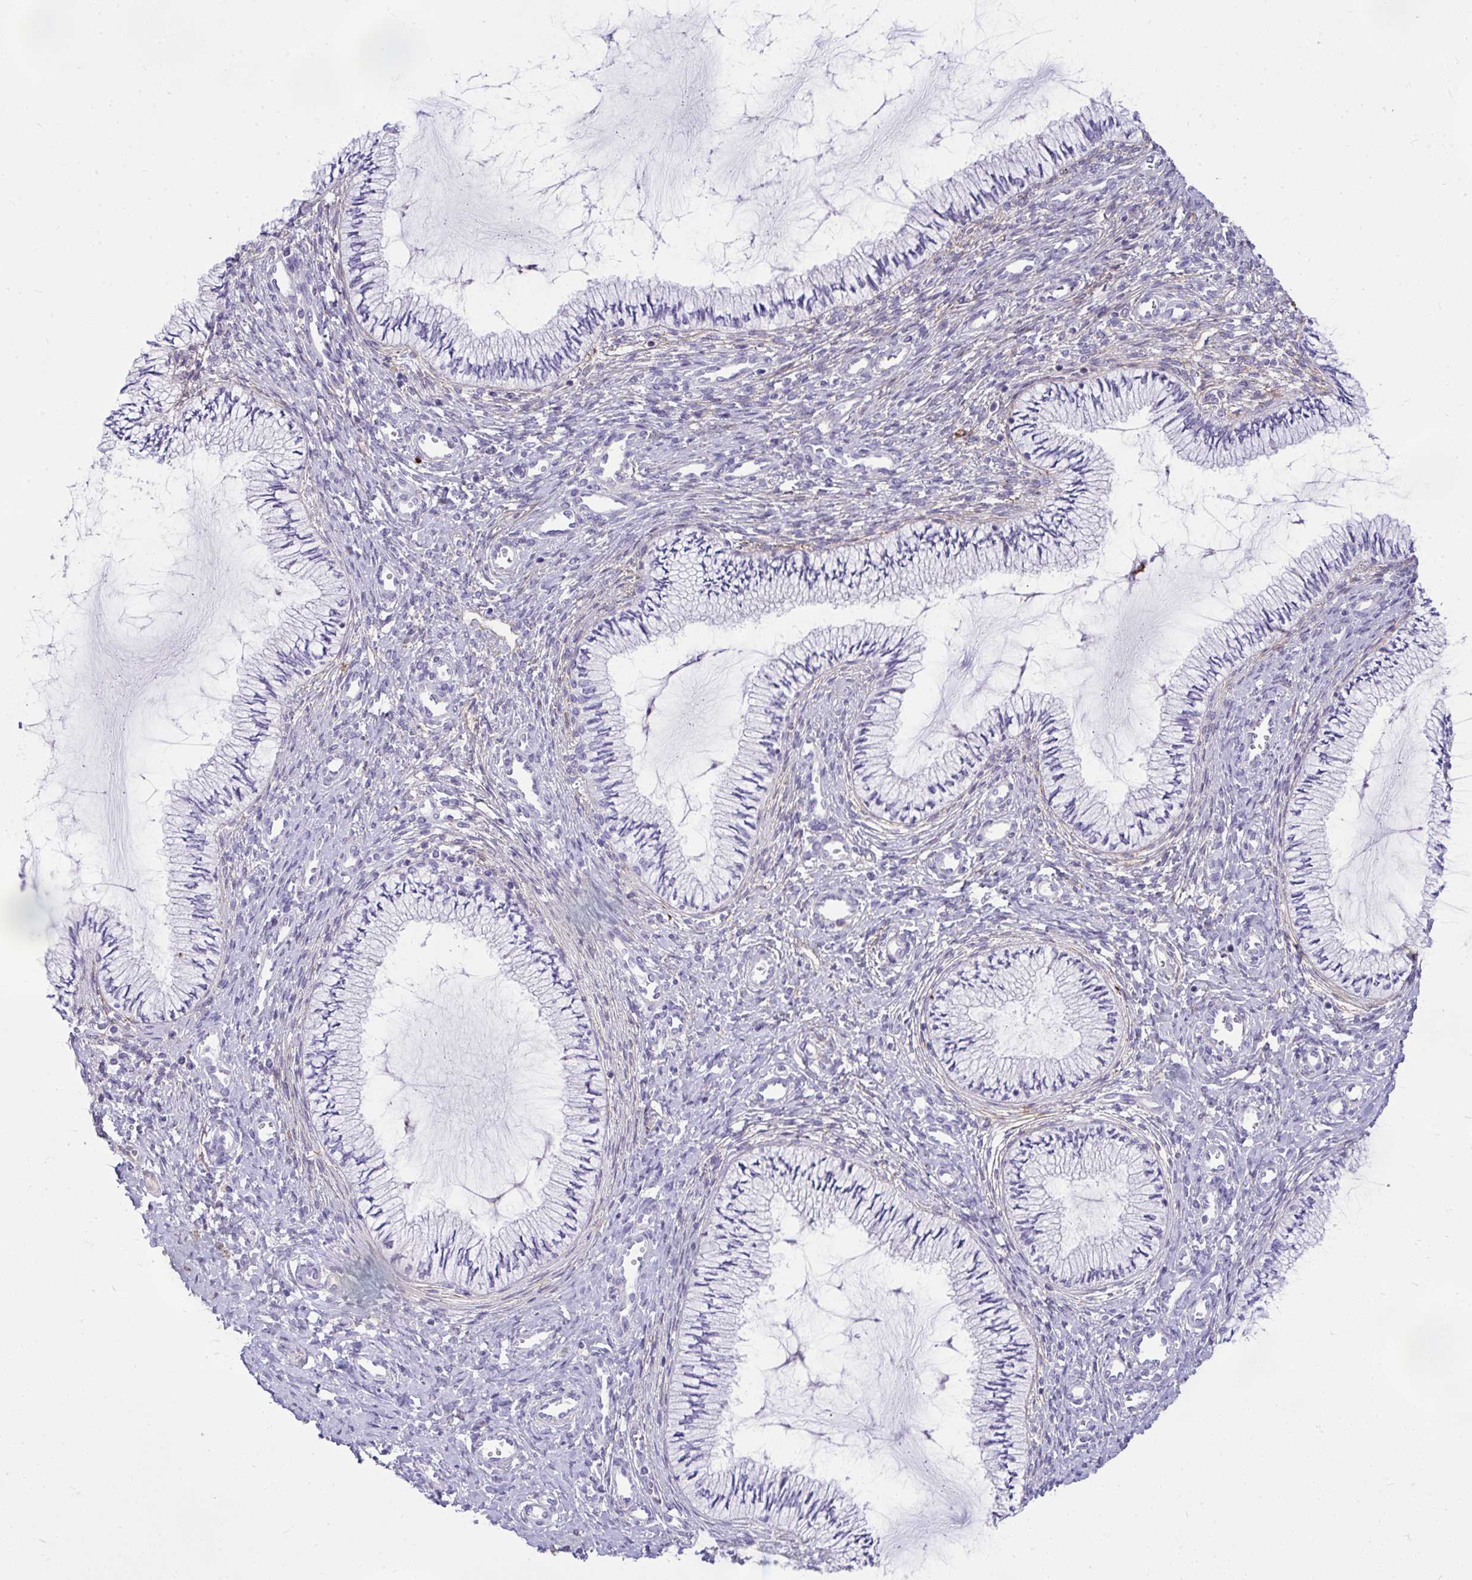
{"staining": {"intensity": "negative", "quantity": "none", "location": "none"}, "tissue": "cervix", "cell_type": "Glandular cells", "image_type": "normal", "snomed": [{"axis": "morphology", "description": "Normal tissue, NOS"}, {"axis": "topography", "description": "Cervix"}], "caption": "An immunohistochemistry histopathology image of benign cervix is shown. There is no staining in glandular cells of cervix. (Immunohistochemistry (ihc), brightfield microscopy, high magnification).", "gene": "PIGZ", "patient": {"sex": "female", "age": 24}}